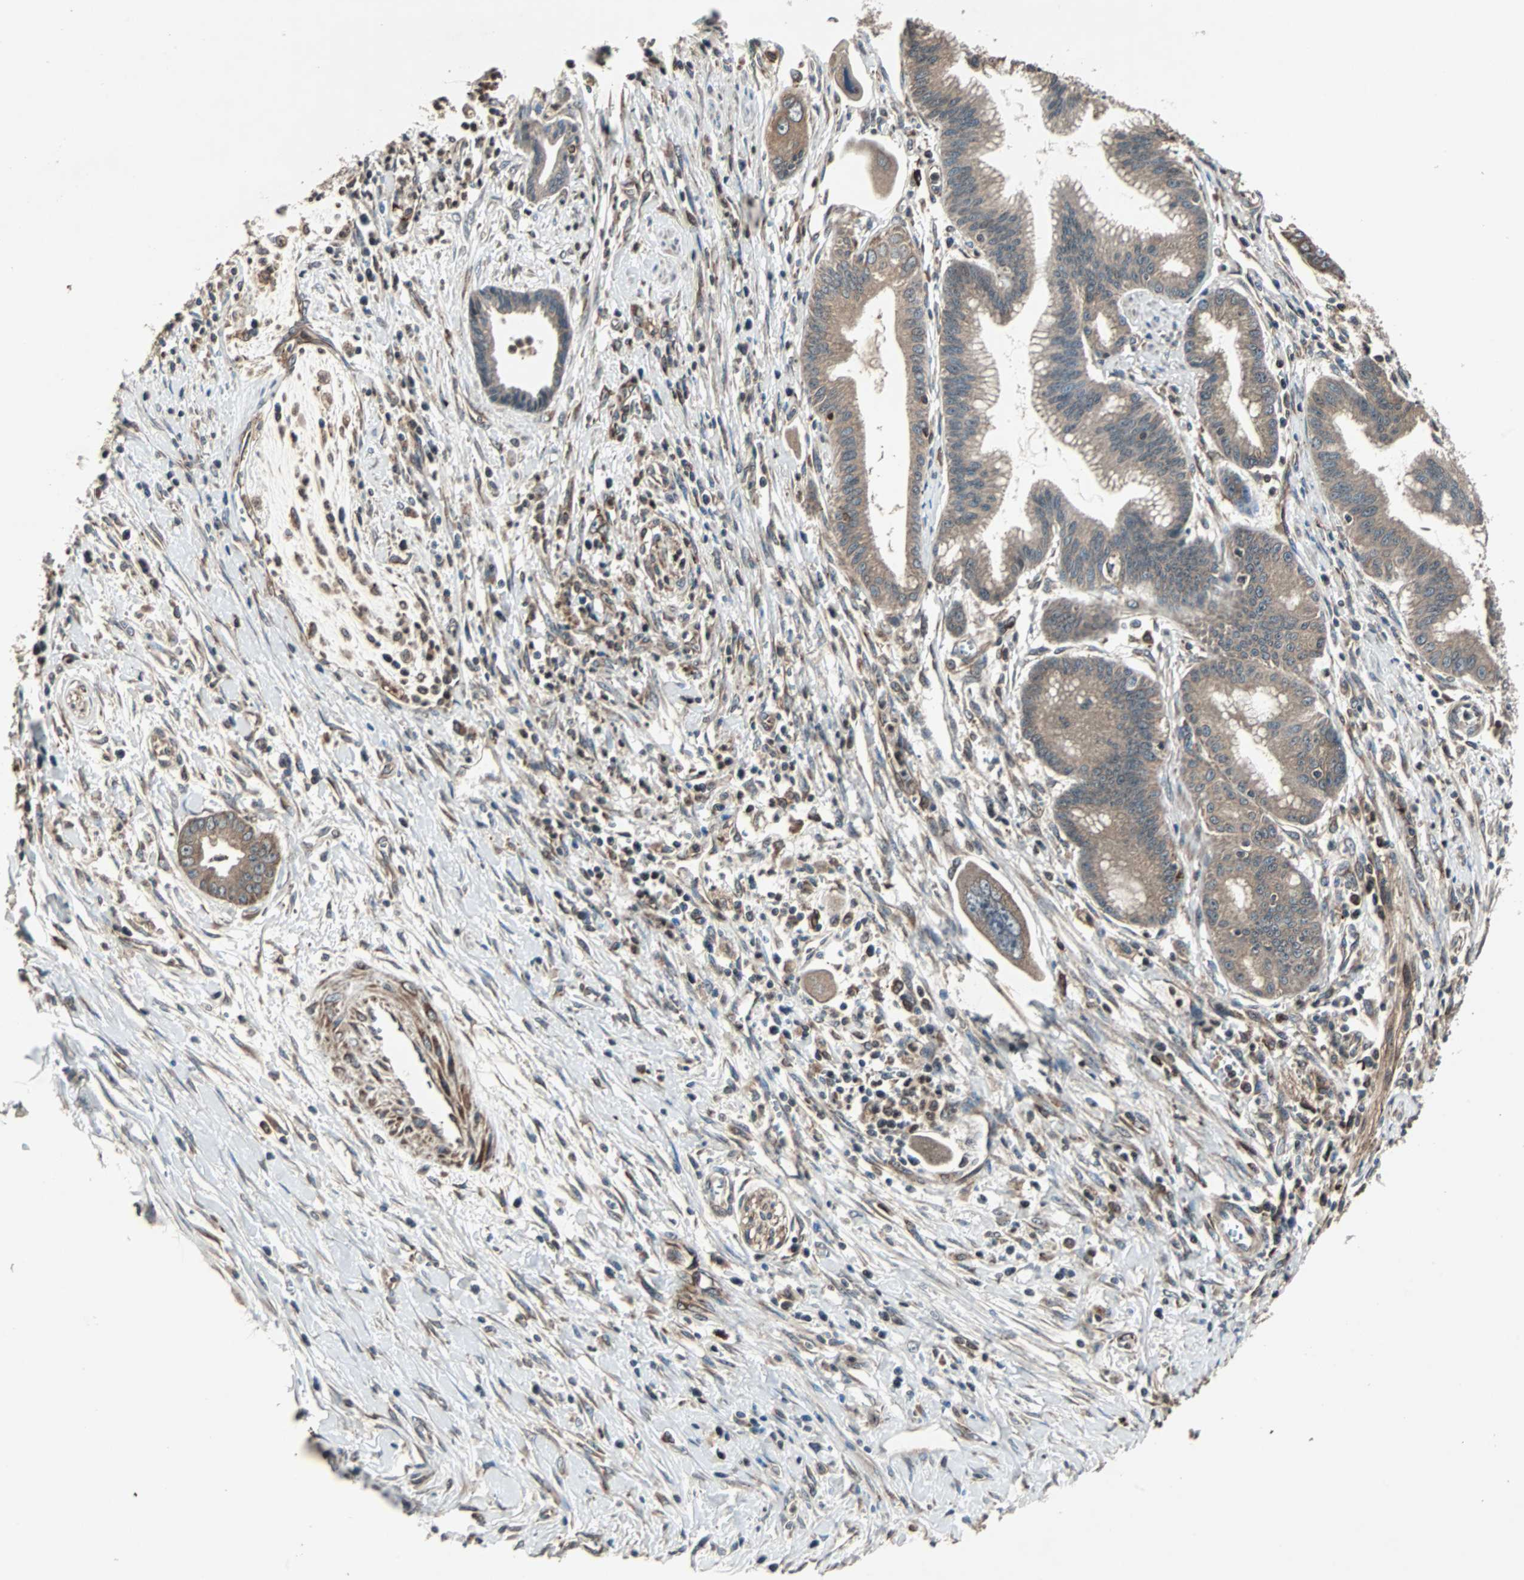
{"staining": {"intensity": "moderate", "quantity": ">75%", "location": "cytoplasmic/membranous"}, "tissue": "pancreatic cancer", "cell_type": "Tumor cells", "image_type": "cancer", "snomed": [{"axis": "morphology", "description": "Adenocarcinoma, NOS"}, {"axis": "topography", "description": "Pancreas"}], "caption": "Pancreatic cancer (adenocarcinoma) was stained to show a protein in brown. There is medium levels of moderate cytoplasmic/membranous positivity in approximately >75% of tumor cells. (IHC, brightfield microscopy, high magnification).", "gene": "RAB7A", "patient": {"sex": "male", "age": 59}}